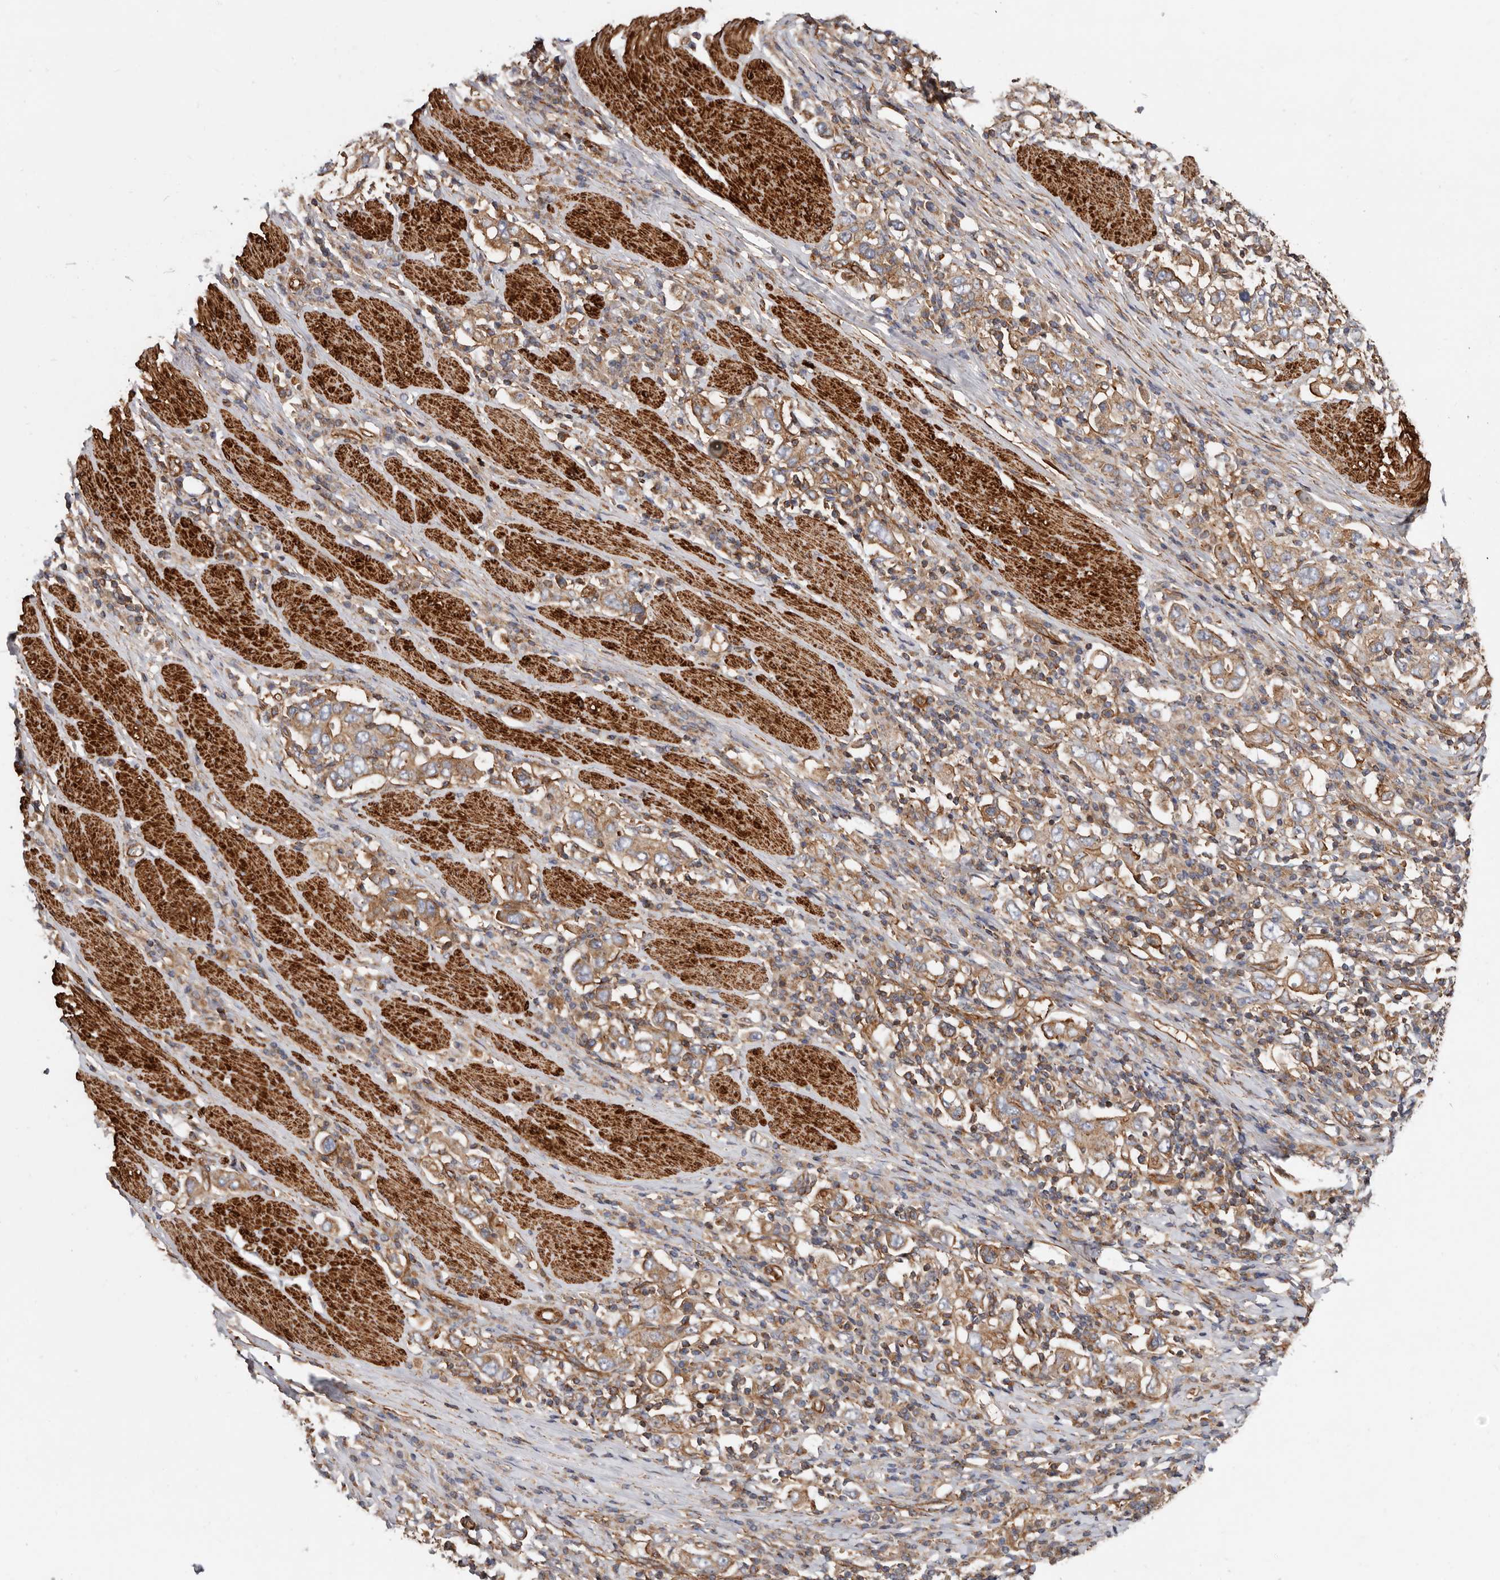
{"staining": {"intensity": "moderate", "quantity": ">75%", "location": "cytoplasmic/membranous"}, "tissue": "stomach cancer", "cell_type": "Tumor cells", "image_type": "cancer", "snomed": [{"axis": "morphology", "description": "Adenocarcinoma, NOS"}, {"axis": "topography", "description": "Stomach, upper"}], "caption": "Immunohistochemical staining of stomach adenocarcinoma displays medium levels of moderate cytoplasmic/membranous staining in about >75% of tumor cells. Nuclei are stained in blue.", "gene": "TMC7", "patient": {"sex": "male", "age": 62}}